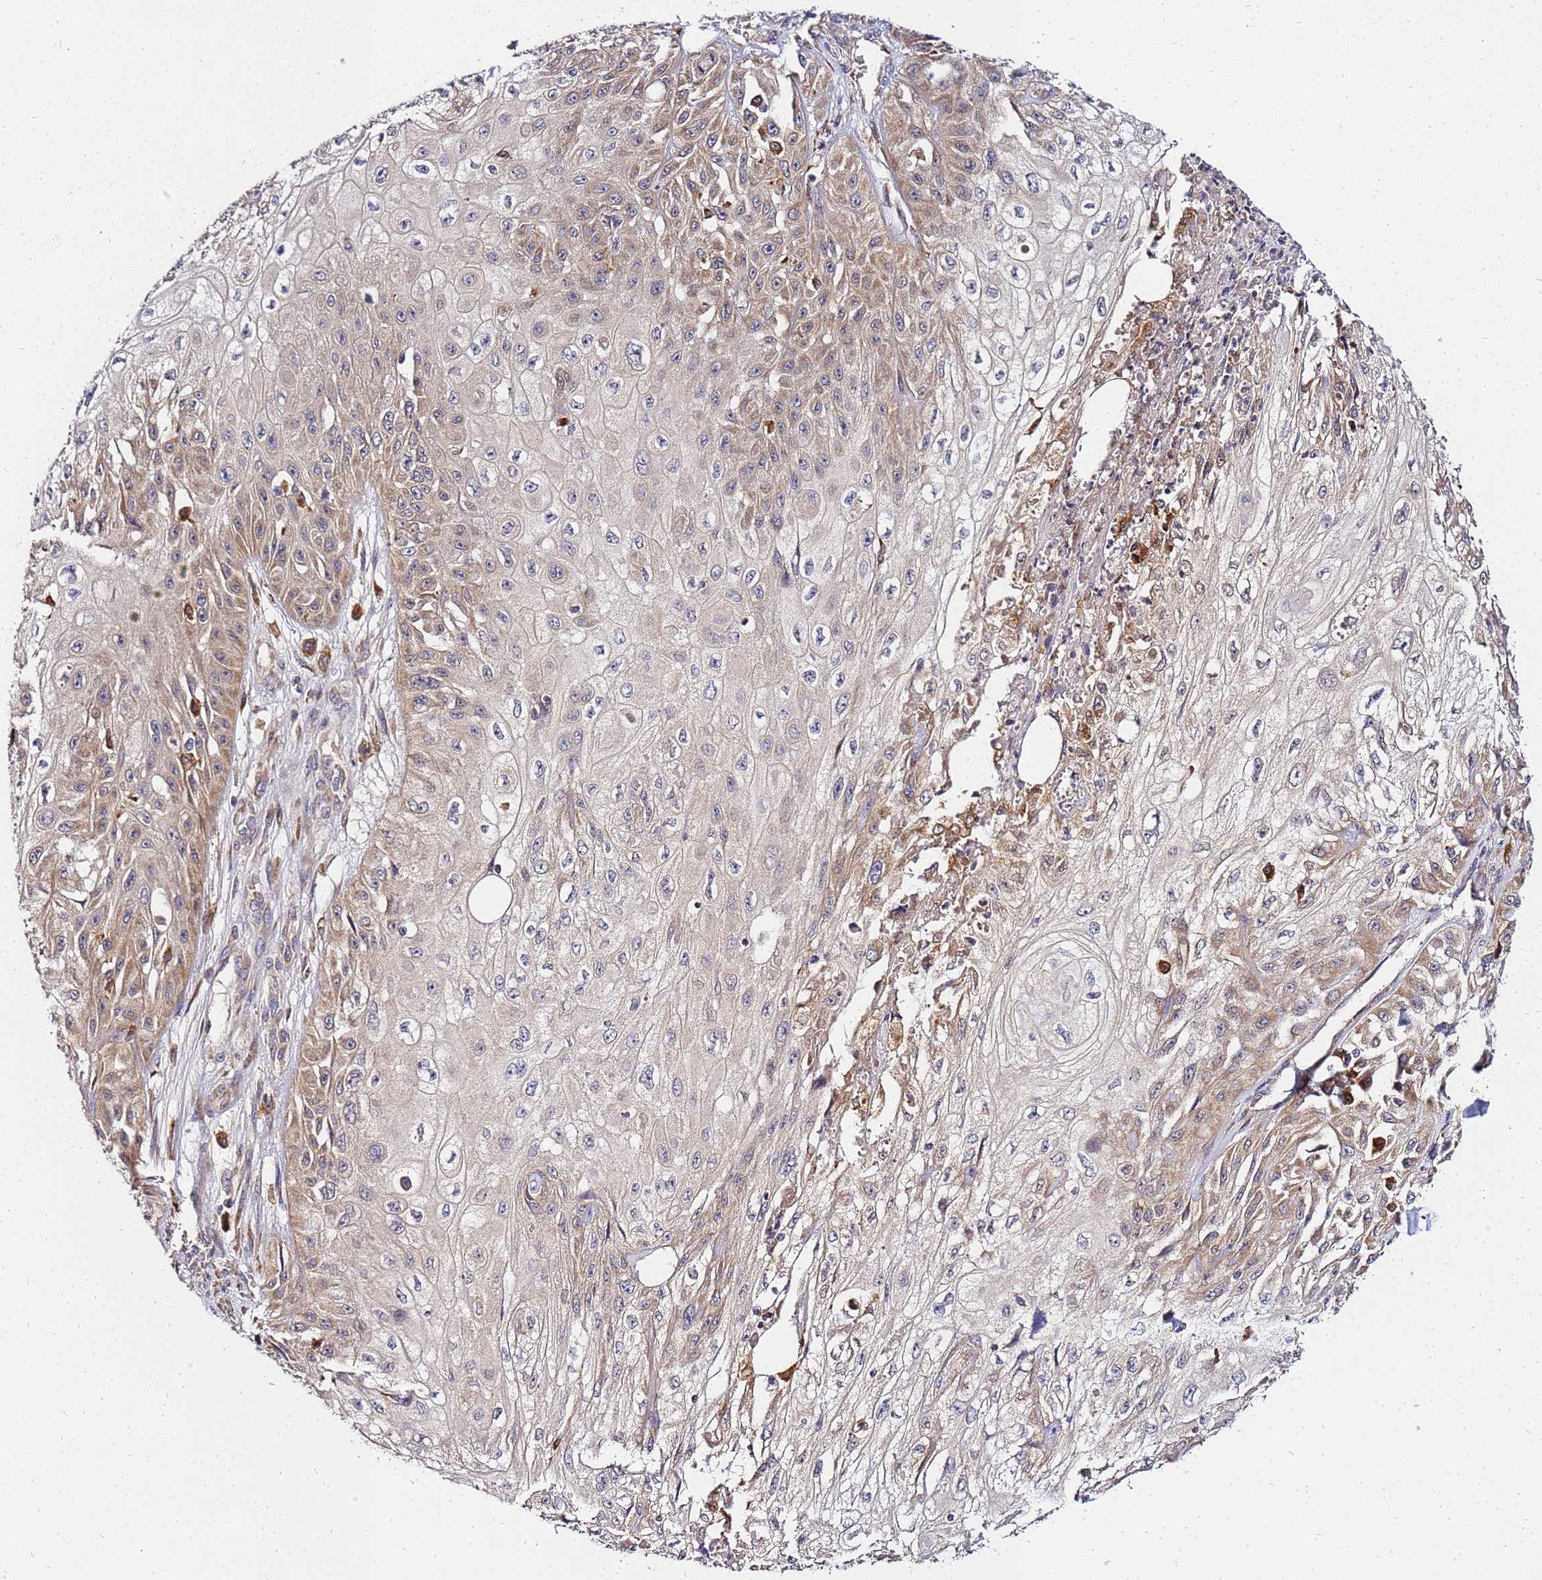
{"staining": {"intensity": "moderate", "quantity": ">75%", "location": "cytoplasmic/membranous"}, "tissue": "skin cancer", "cell_type": "Tumor cells", "image_type": "cancer", "snomed": [{"axis": "morphology", "description": "Squamous cell carcinoma, NOS"}, {"axis": "morphology", "description": "Squamous cell carcinoma, metastatic, NOS"}, {"axis": "topography", "description": "Skin"}, {"axis": "topography", "description": "Lymph node"}], "caption": "This histopathology image shows IHC staining of skin cancer (squamous cell carcinoma), with medium moderate cytoplasmic/membranous staining in approximately >75% of tumor cells.", "gene": "ADPGK", "patient": {"sex": "male", "age": 75}}